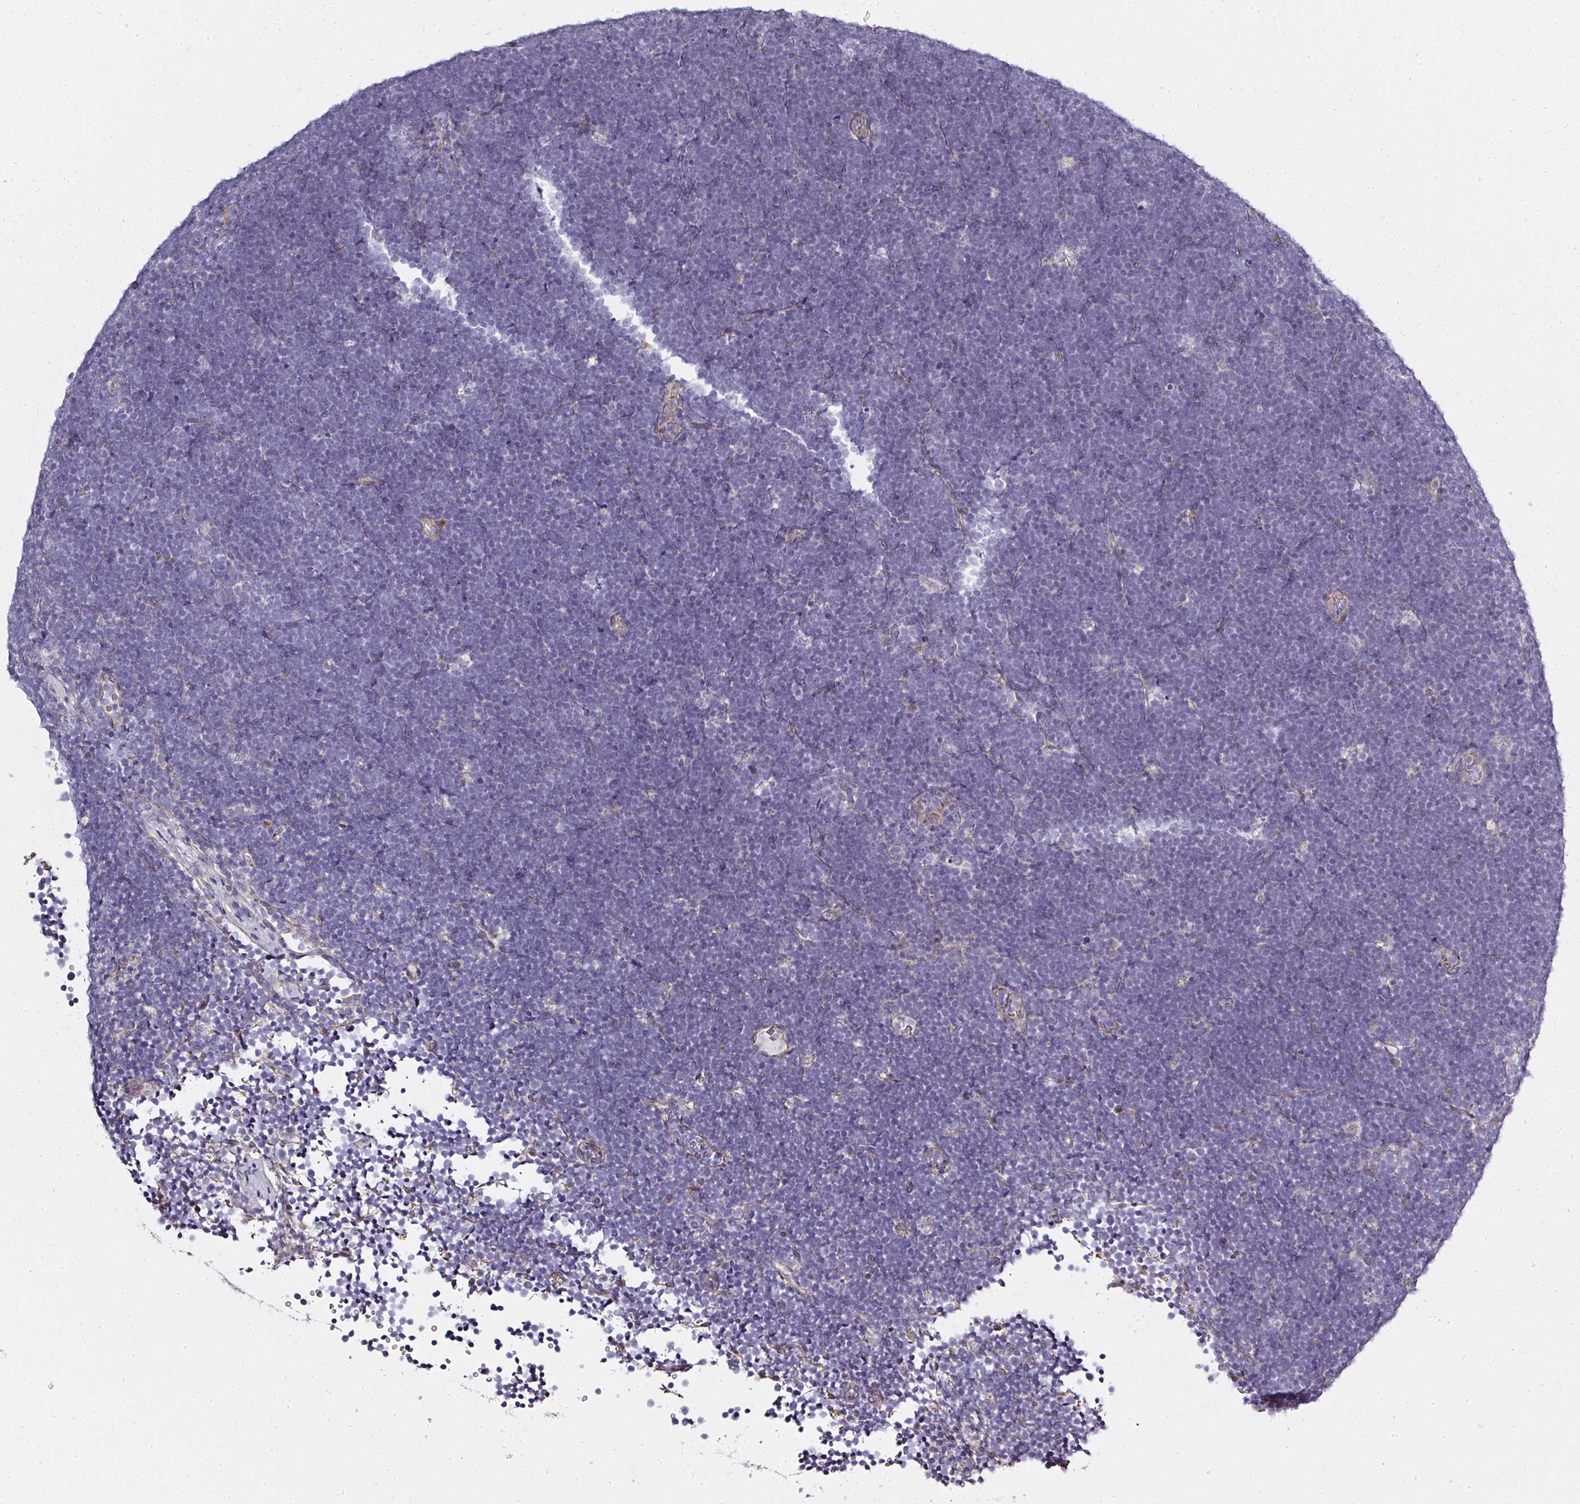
{"staining": {"intensity": "negative", "quantity": "none", "location": "none"}, "tissue": "lymphoma", "cell_type": "Tumor cells", "image_type": "cancer", "snomed": [{"axis": "morphology", "description": "Malignant lymphoma, non-Hodgkin's type, High grade"}, {"axis": "topography", "description": "Lymph node"}], "caption": "The photomicrograph reveals no staining of tumor cells in lymphoma. The staining is performed using DAB brown chromogen with nuclei counter-stained in using hematoxylin.", "gene": "ATP8B2", "patient": {"sex": "male", "age": 13}}